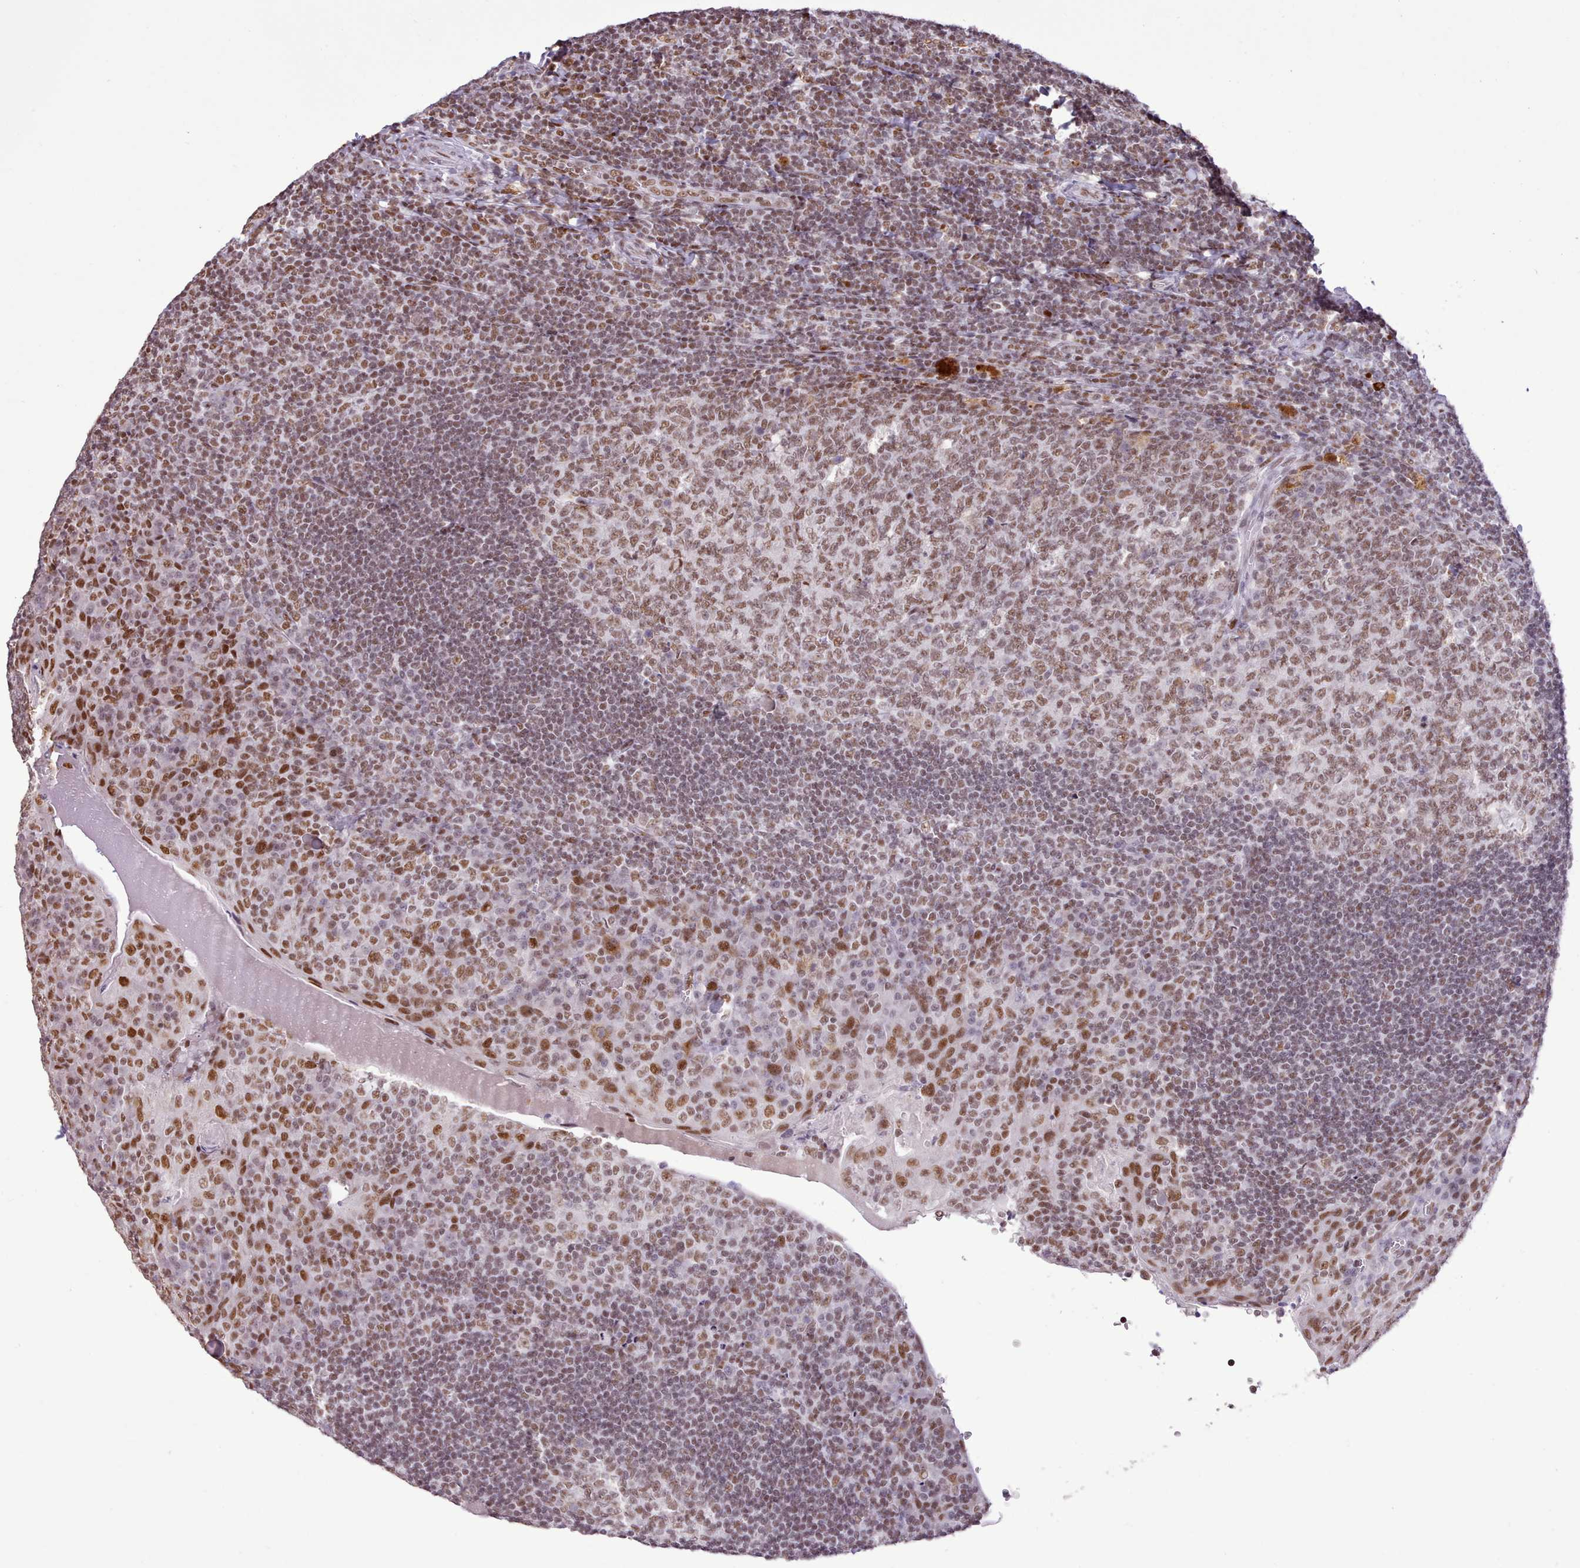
{"staining": {"intensity": "moderate", "quantity": ">75%", "location": "nuclear"}, "tissue": "tonsil", "cell_type": "Germinal center cells", "image_type": "normal", "snomed": [{"axis": "morphology", "description": "Normal tissue, NOS"}, {"axis": "topography", "description": "Tonsil"}], "caption": "Tonsil stained with immunohistochemistry (IHC) demonstrates moderate nuclear expression in approximately >75% of germinal center cells.", "gene": "TAF15", "patient": {"sex": "male", "age": 17}}